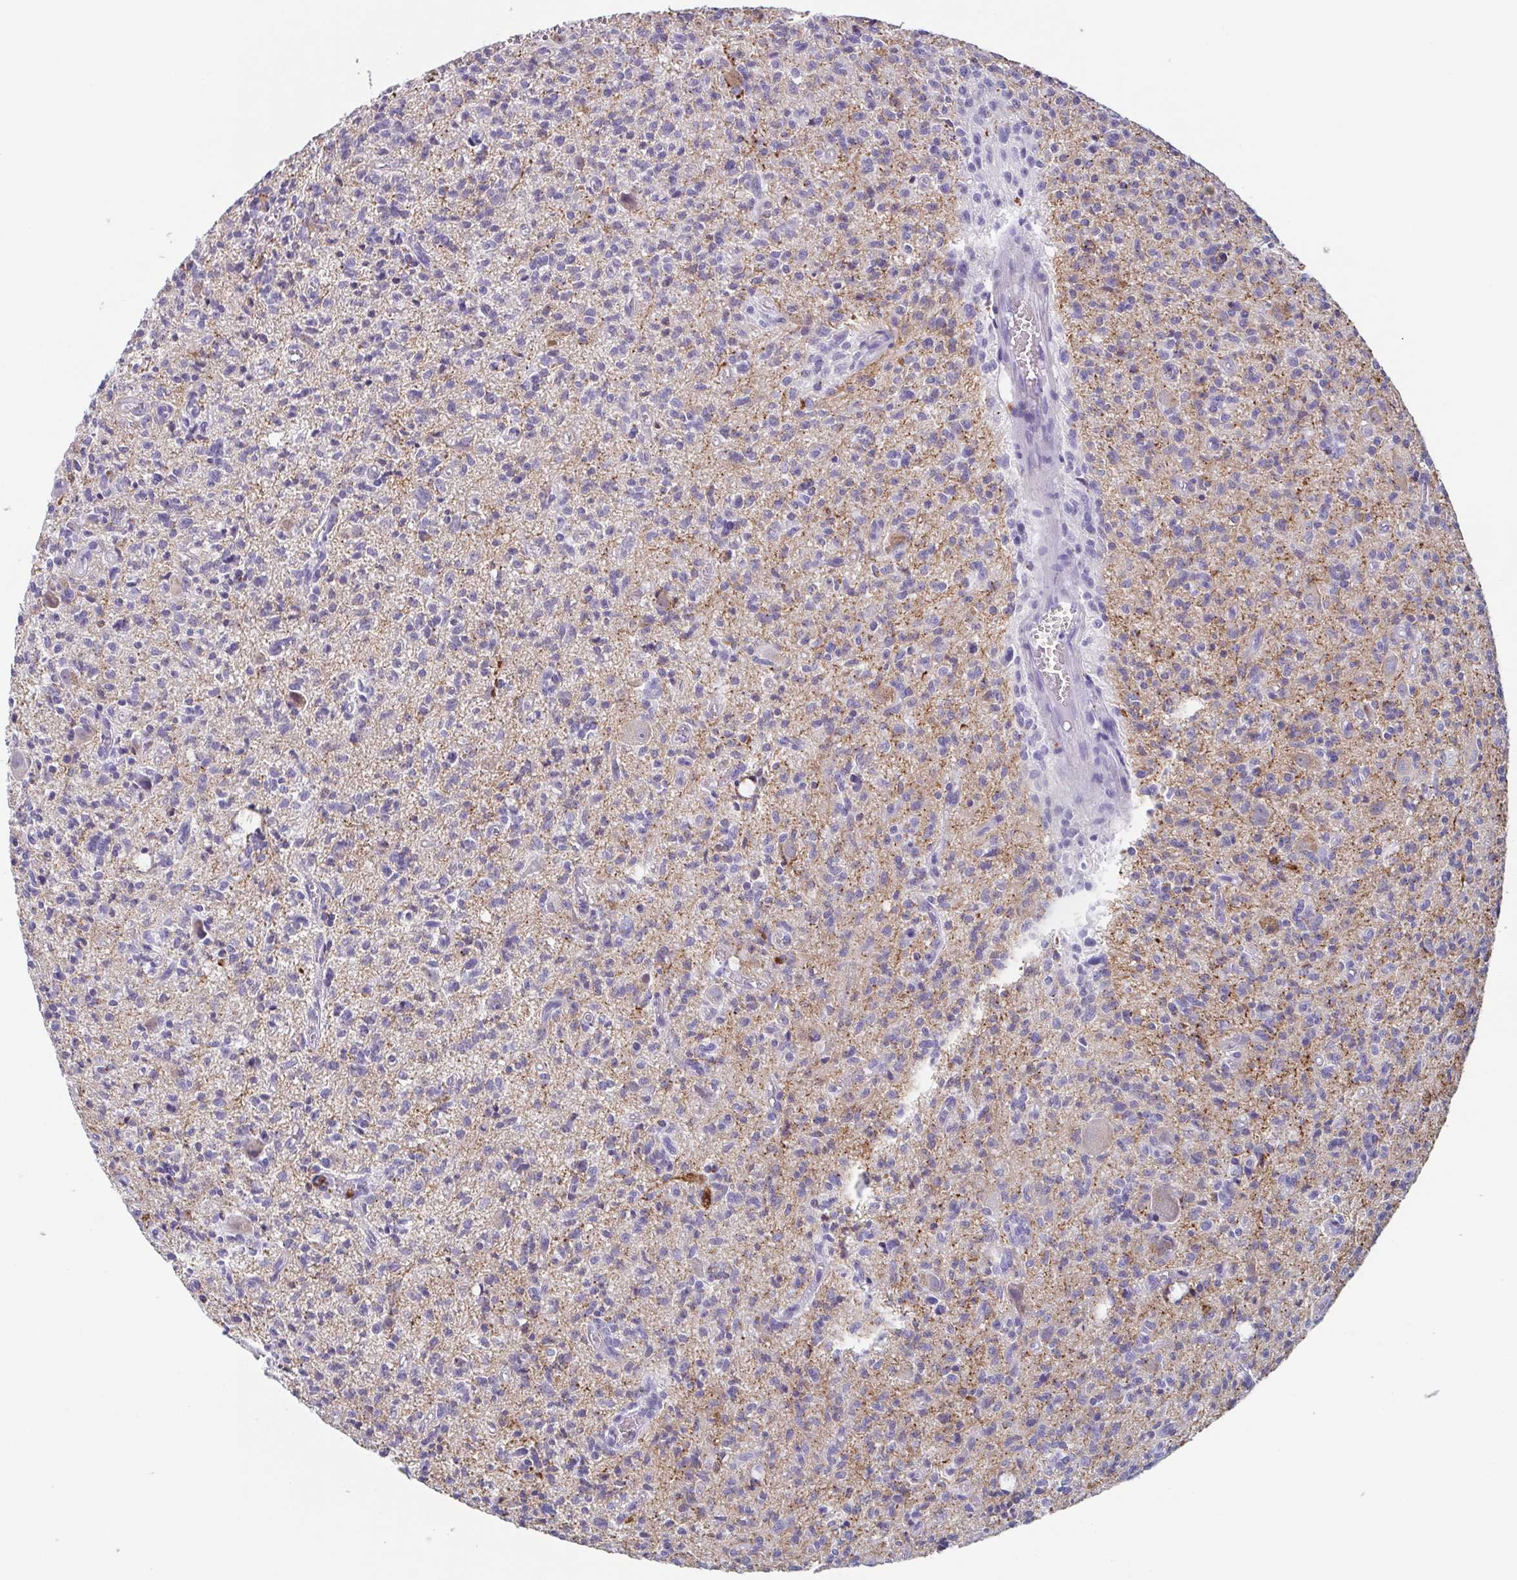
{"staining": {"intensity": "negative", "quantity": "none", "location": "none"}, "tissue": "glioma", "cell_type": "Tumor cells", "image_type": "cancer", "snomed": [{"axis": "morphology", "description": "Glioma, malignant, Low grade"}, {"axis": "topography", "description": "Brain"}], "caption": "This histopathology image is of glioma stained with IHC to label a protein in brown with the nuclei are counter-stained blue. There is no staining in tumor cells.", "gene": "TAGLN3", "patient": {"sex": "male", "age": 64}}